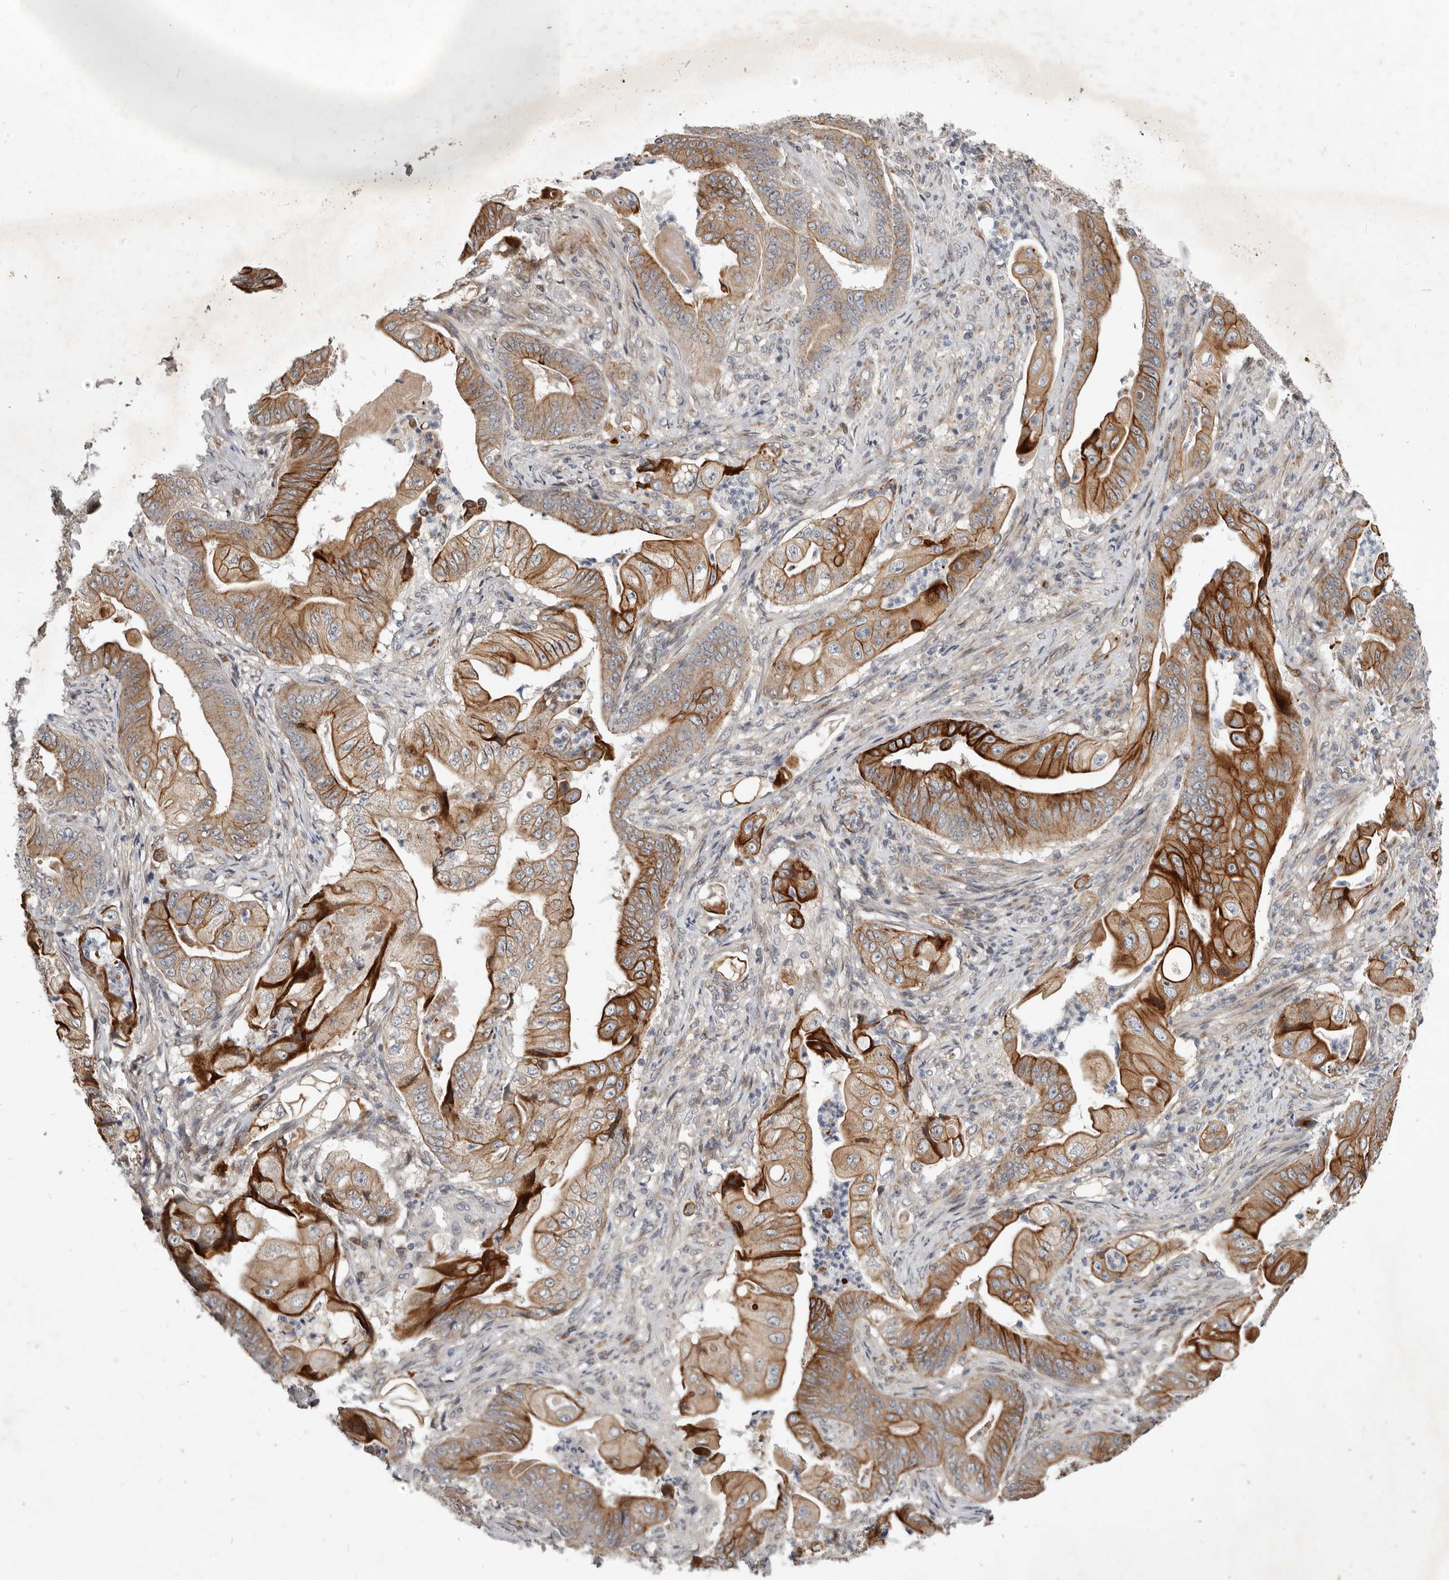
{"staining": {"intensity": "strong", "quantity": "25%-75%", "location": "cytoplasmic/membranous"}, "tissue": "stomach cancer", "cell_type": "Tumor cells", "image_type": "cancer", "snomed": [{"axis": "morphology", "description": "Adenocarcinoma, NOS"}, {"axis": "topography", "description": "Stomach"}], "caption": "This photomicrograph exhibits immunohistochemistry (IHC) staining of stomach cancer, with high strong cytoplasmic/membranous expression in approximately 25%-75% of tumor cells.", "gene": "NPY4R", "patient": {"sex": "female", "age": 73}}